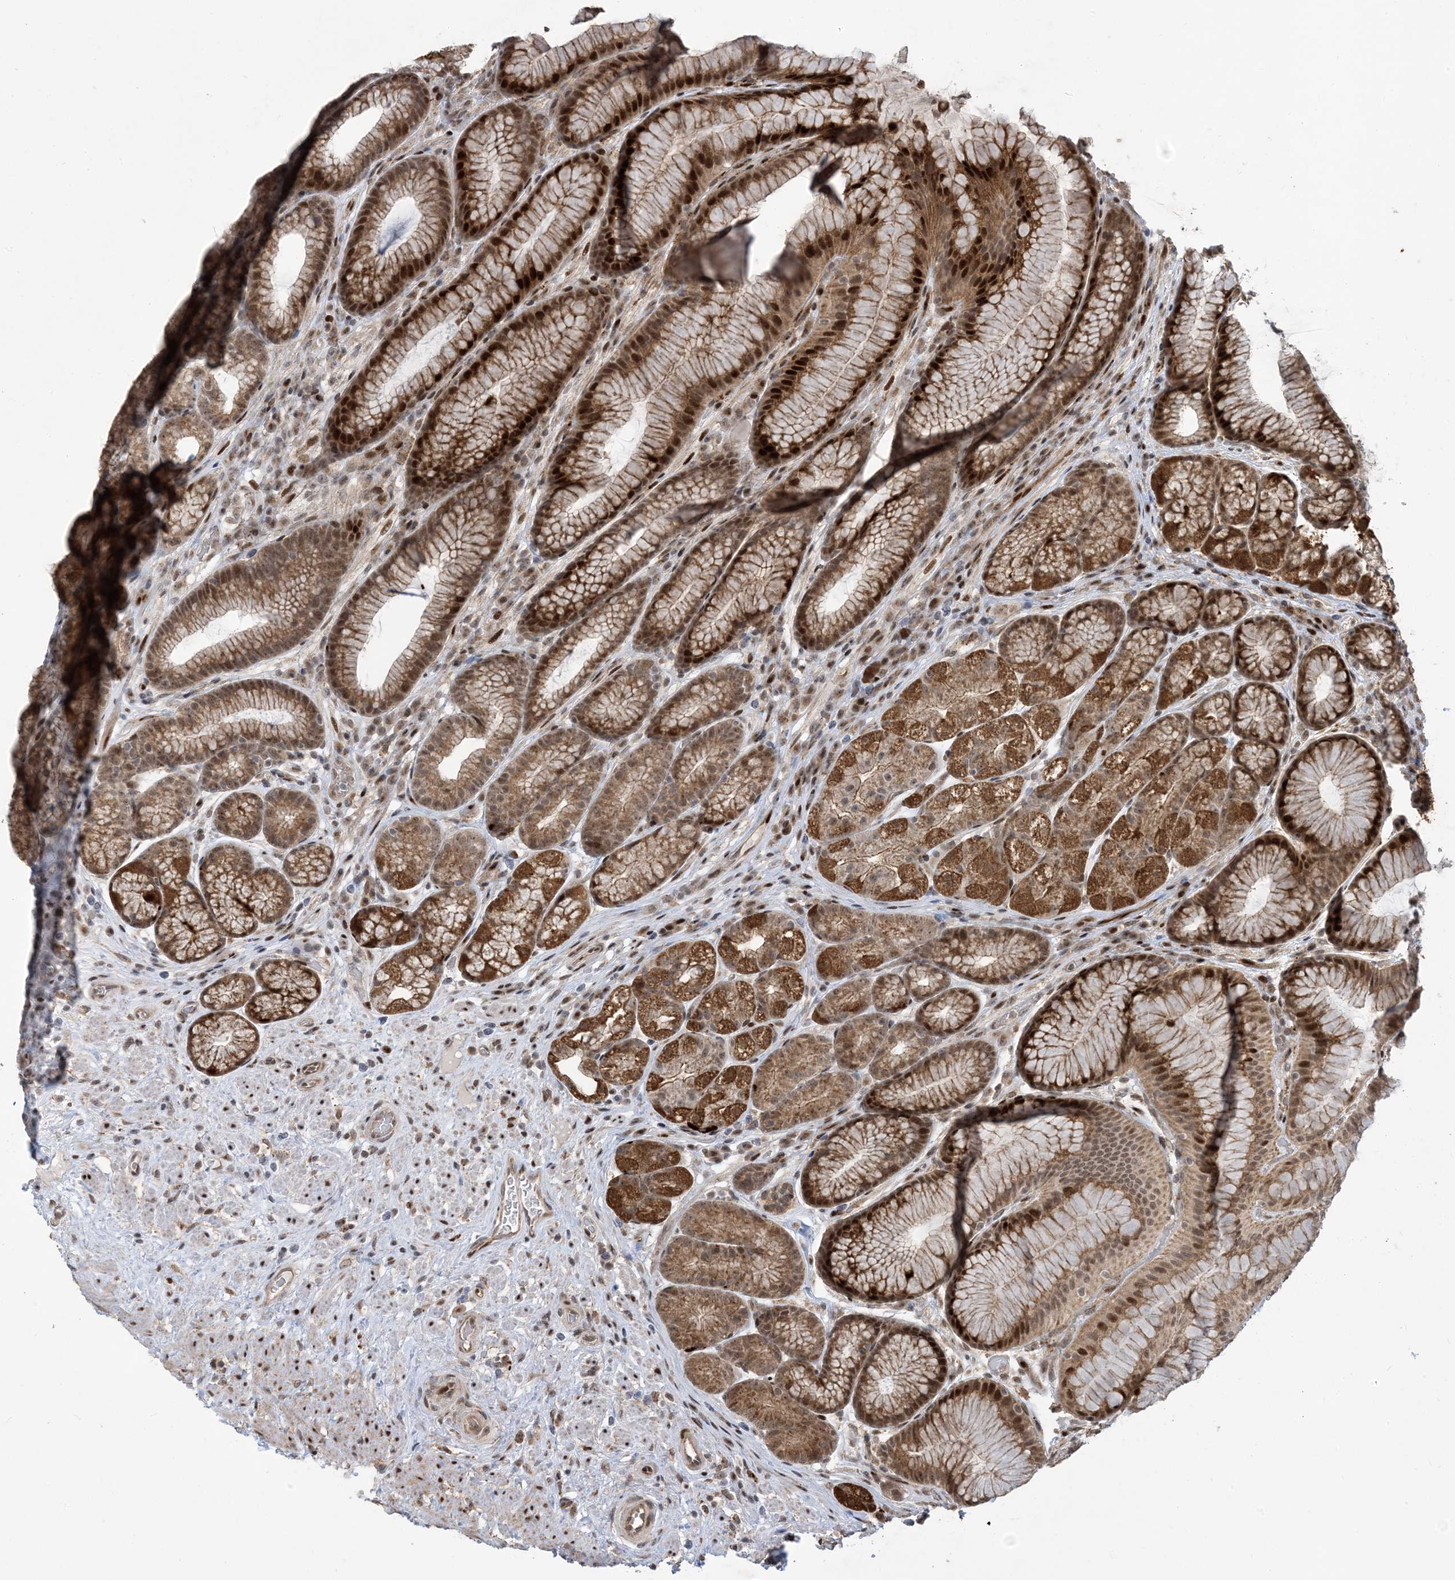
{"staining": {"intensity": "strong", "quantity": ">75%", "location": "cytoplasmic/membranous,nuclear"}, "tissue": "stomach", "cell_type": "Glandular cells", "image_type": "normal", "snomed": [{"axis": "morphology", "description": "Normal tissue, NOS"}, {"axis": "topography", "description": "Stomach"}], "caption": "Immunohistochemistry (IHC) of benign stomach exhibits high levels of strong cytoplasmic/membranous,nuclear positivity in approximately >75% of glandular cells. (brown staining indicates protein expression, while blue staining denotes nuclei).", "gene": "FAM9B", "patient": {"sex": "male", "age": 57}}